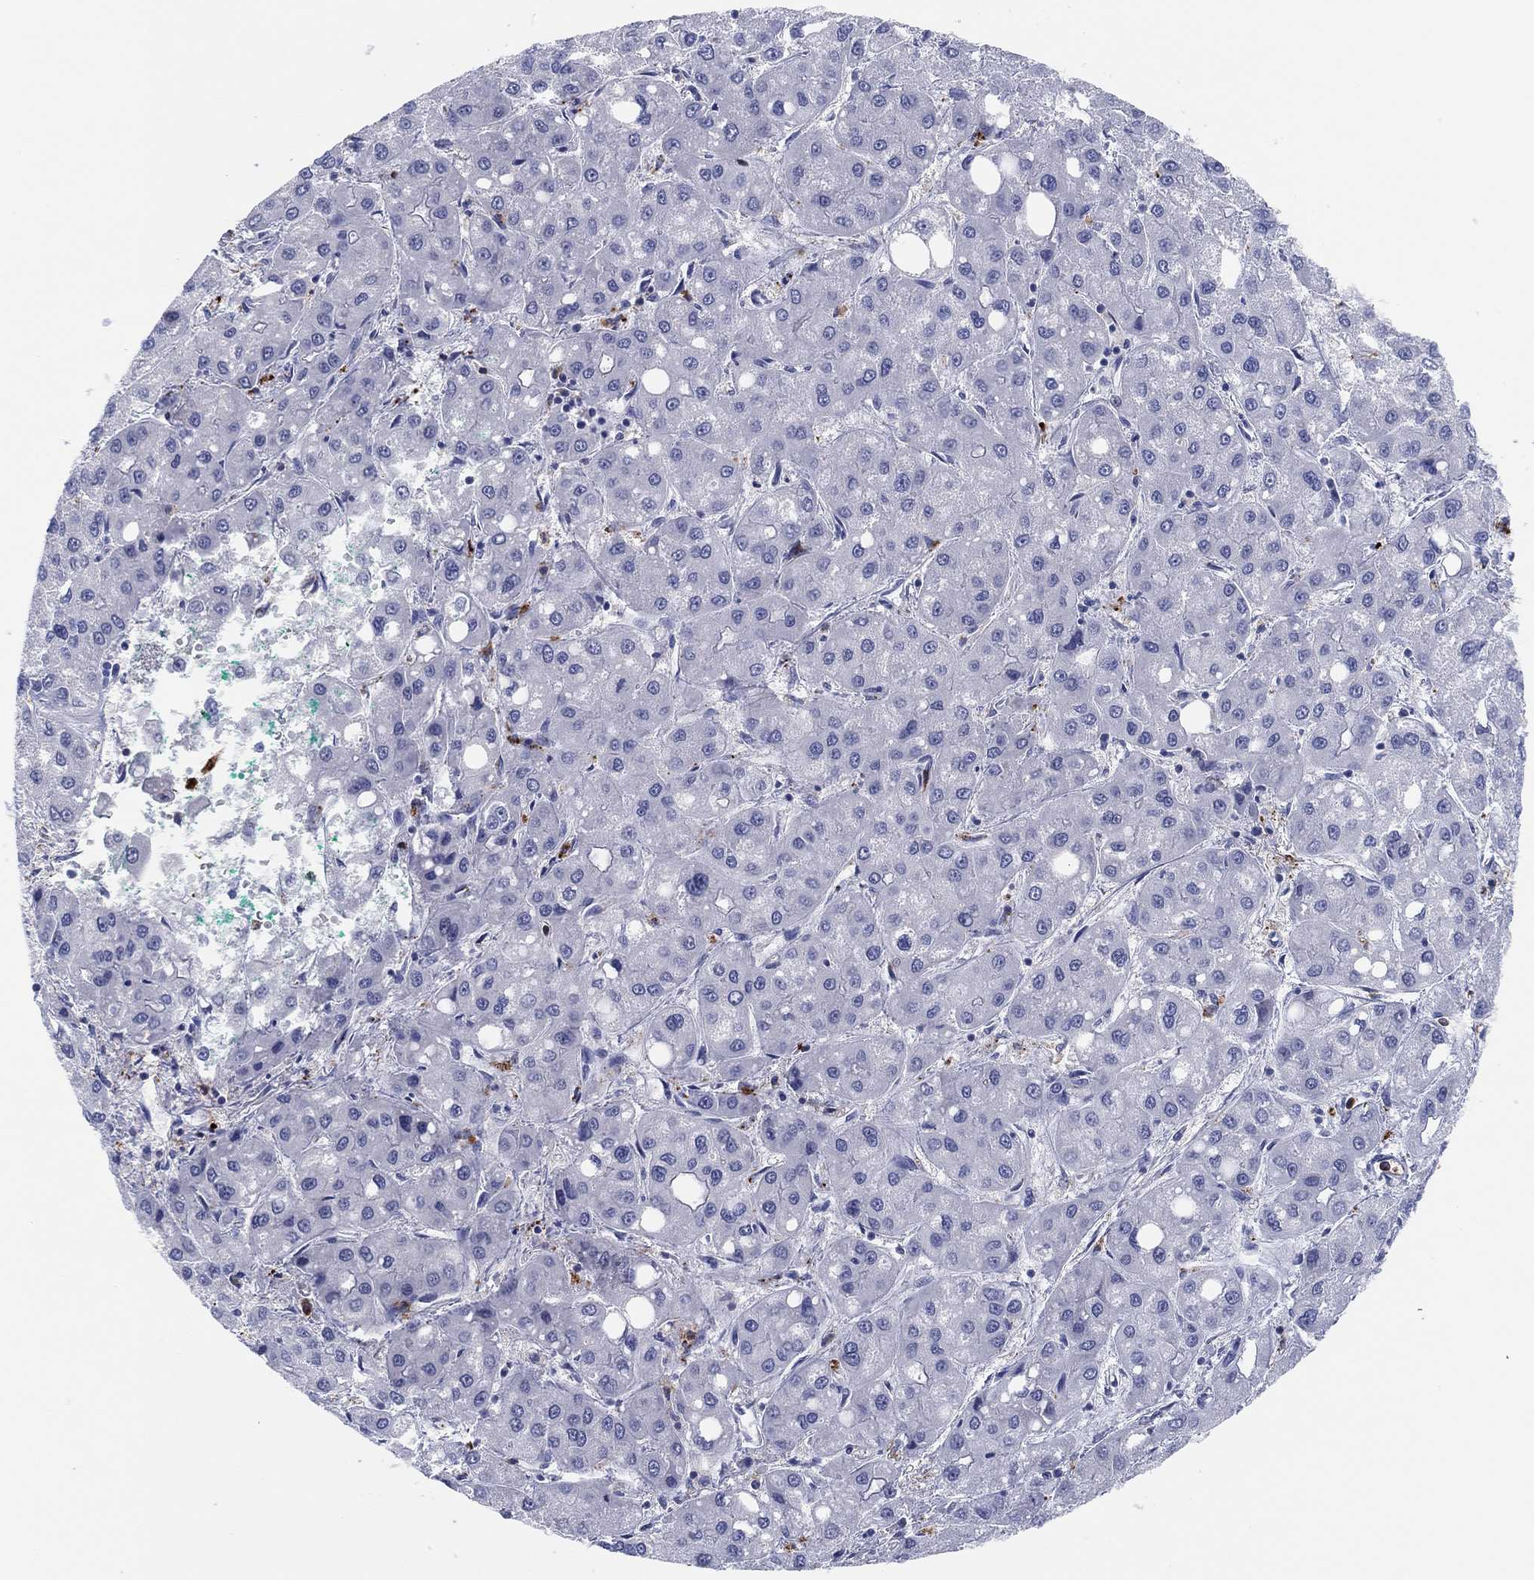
{"staining": {"intensity": "negative", "quantity": "none", "location": "none"}, "tissue": "liver cancer", "cell_type": "Tumor cells", "image_type": "cancer", "snomed": [{"axis": "morphology", "description": "Carcinoma, Hepatocellular, NOS"}, {"axis": "topography", "description": "Liver"}], "caption": "DAB (3,3'-diaminobenzidine) immunohistochemical staining of liver hepatocellular carcinoma demonstrates no significant staining in tumor cells. (Immunohistochemistry (ihc), brightfield microscopy, high magnification).", "gene": "PLAC8", "patient": {"sex": "male", "age": 73}}